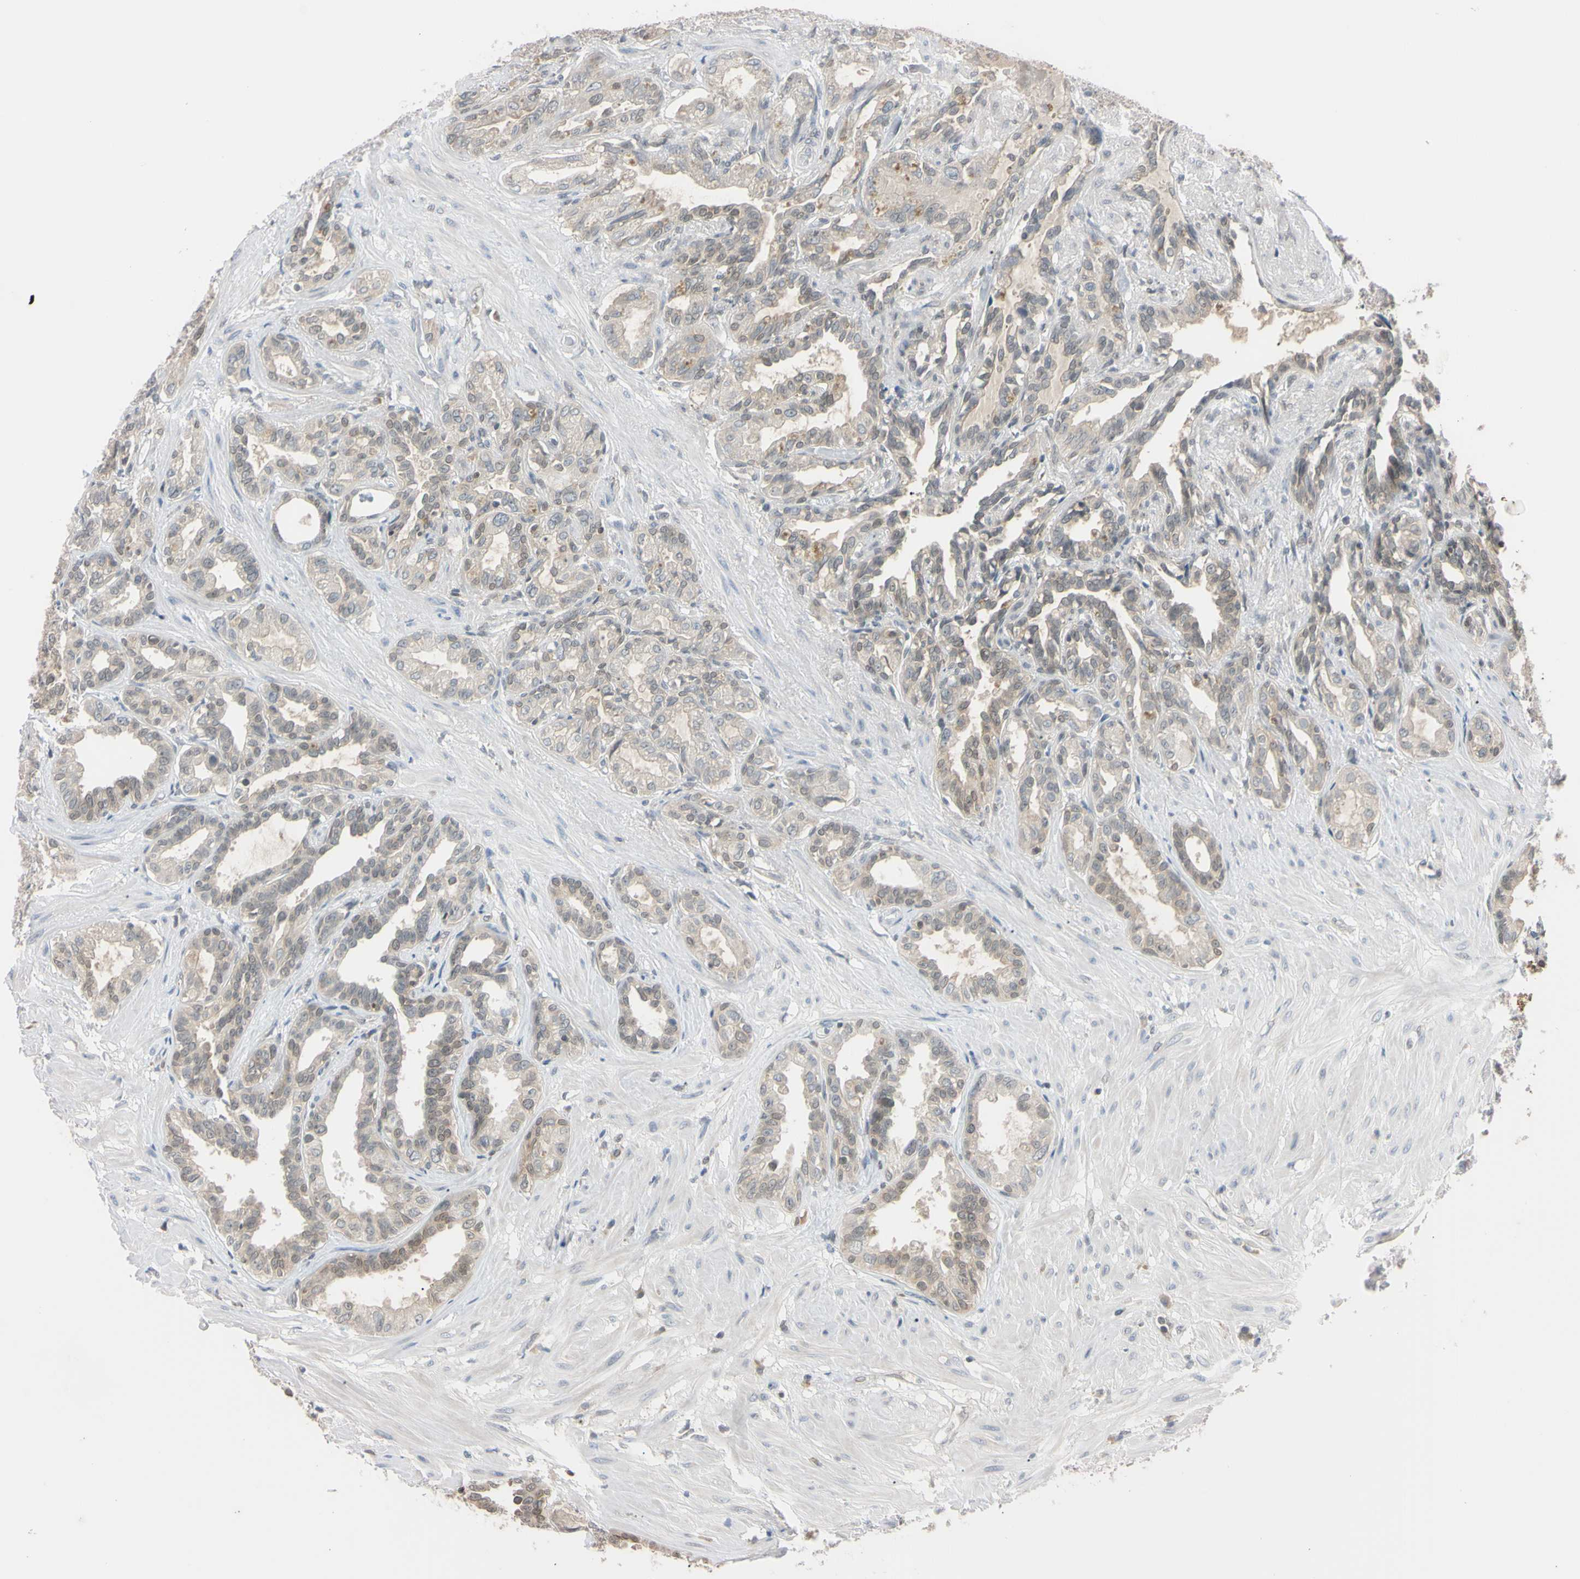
{"staining": {"intensity": "weak", "quantity": "25%-75%", "location": "cytoplasmic/membranous,nuclear"}, "tissue": "seminal vesicle", "cell_type": "Glandular cells", "image_type": "normal", "snomed": [{"axis": "morphology", "description": "Normal tissue, NOS"}, {"axis": "topography", "description": "Seminal veicle"}], "caption": "Human seminal vesicle stained for a protein (brown) displays weak cytoplasmic/membranous,nuclear positive expression in about 25%-75% of glandular cells.", "gene": "UBE2I", "patient": {"sex": "male", "age": 61}}